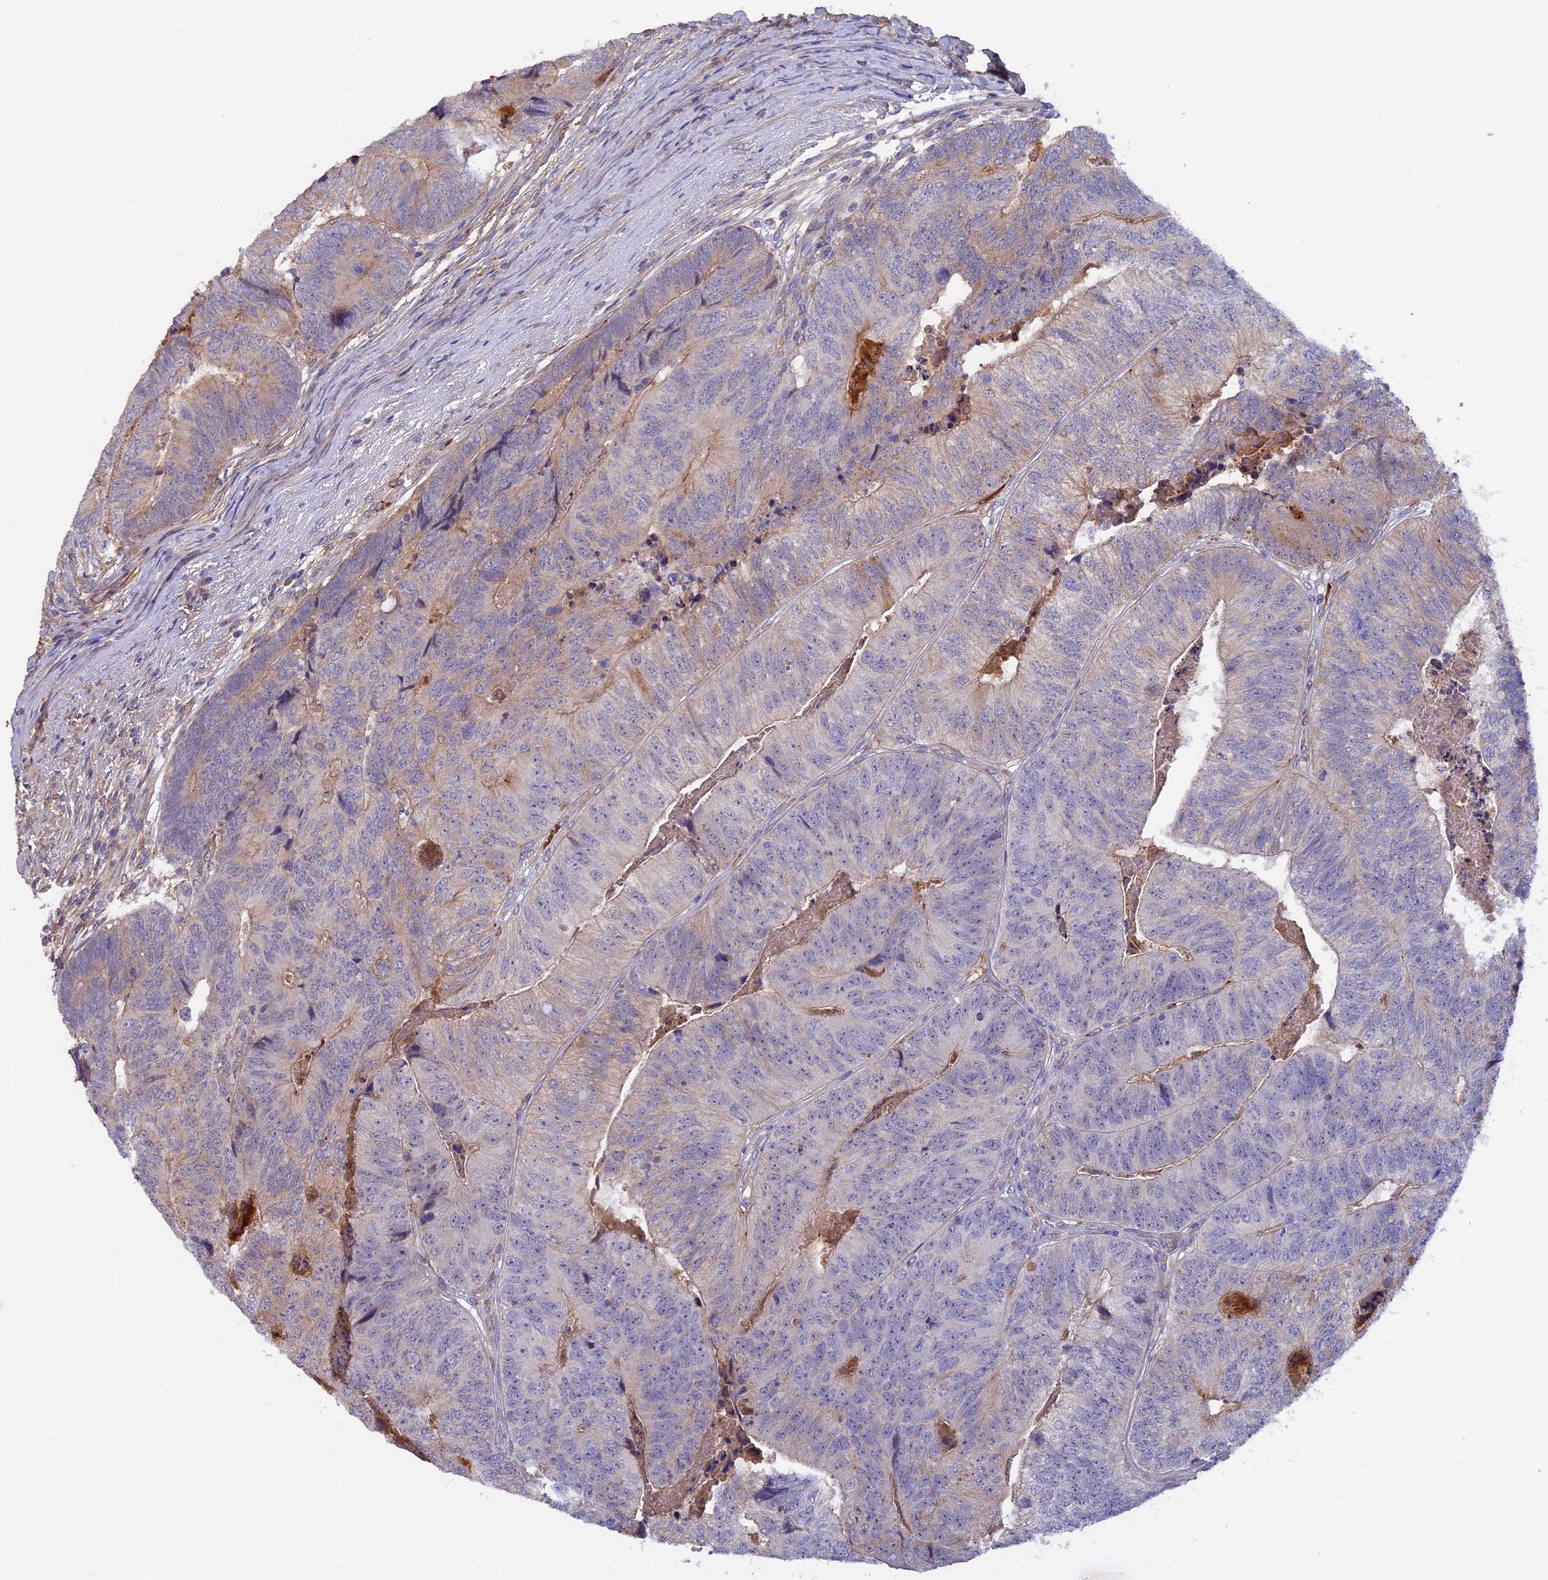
{"staining": {"intensity": "weak", "quantity": "<25%", "location": "cytoplasmic/membranous"}, "tissue": "colorectal cancer", "cell_type": "Tumor cells", "image_type": "cancer", "snomed": [{"axis": "morphology", "description": "Adenocarcinoma, NOS"}, {"axis": "topography", "description": "Colon"}], "caption": "IHC micrograph of neoplastic tissue: colorectal cancer stained with DAB (3,3'-diaminobenzidine) shows no significant protein positivity in tumor cells. The staining was performed using DAB (3,3'-diaminobenzidine) to visualize the protein expression in brown, while the nuclei were stained in blue with hematoxylin (Magnification: 20x).", "gene": "COL4A3", "patient": {"sex": "female", "age": 67}}